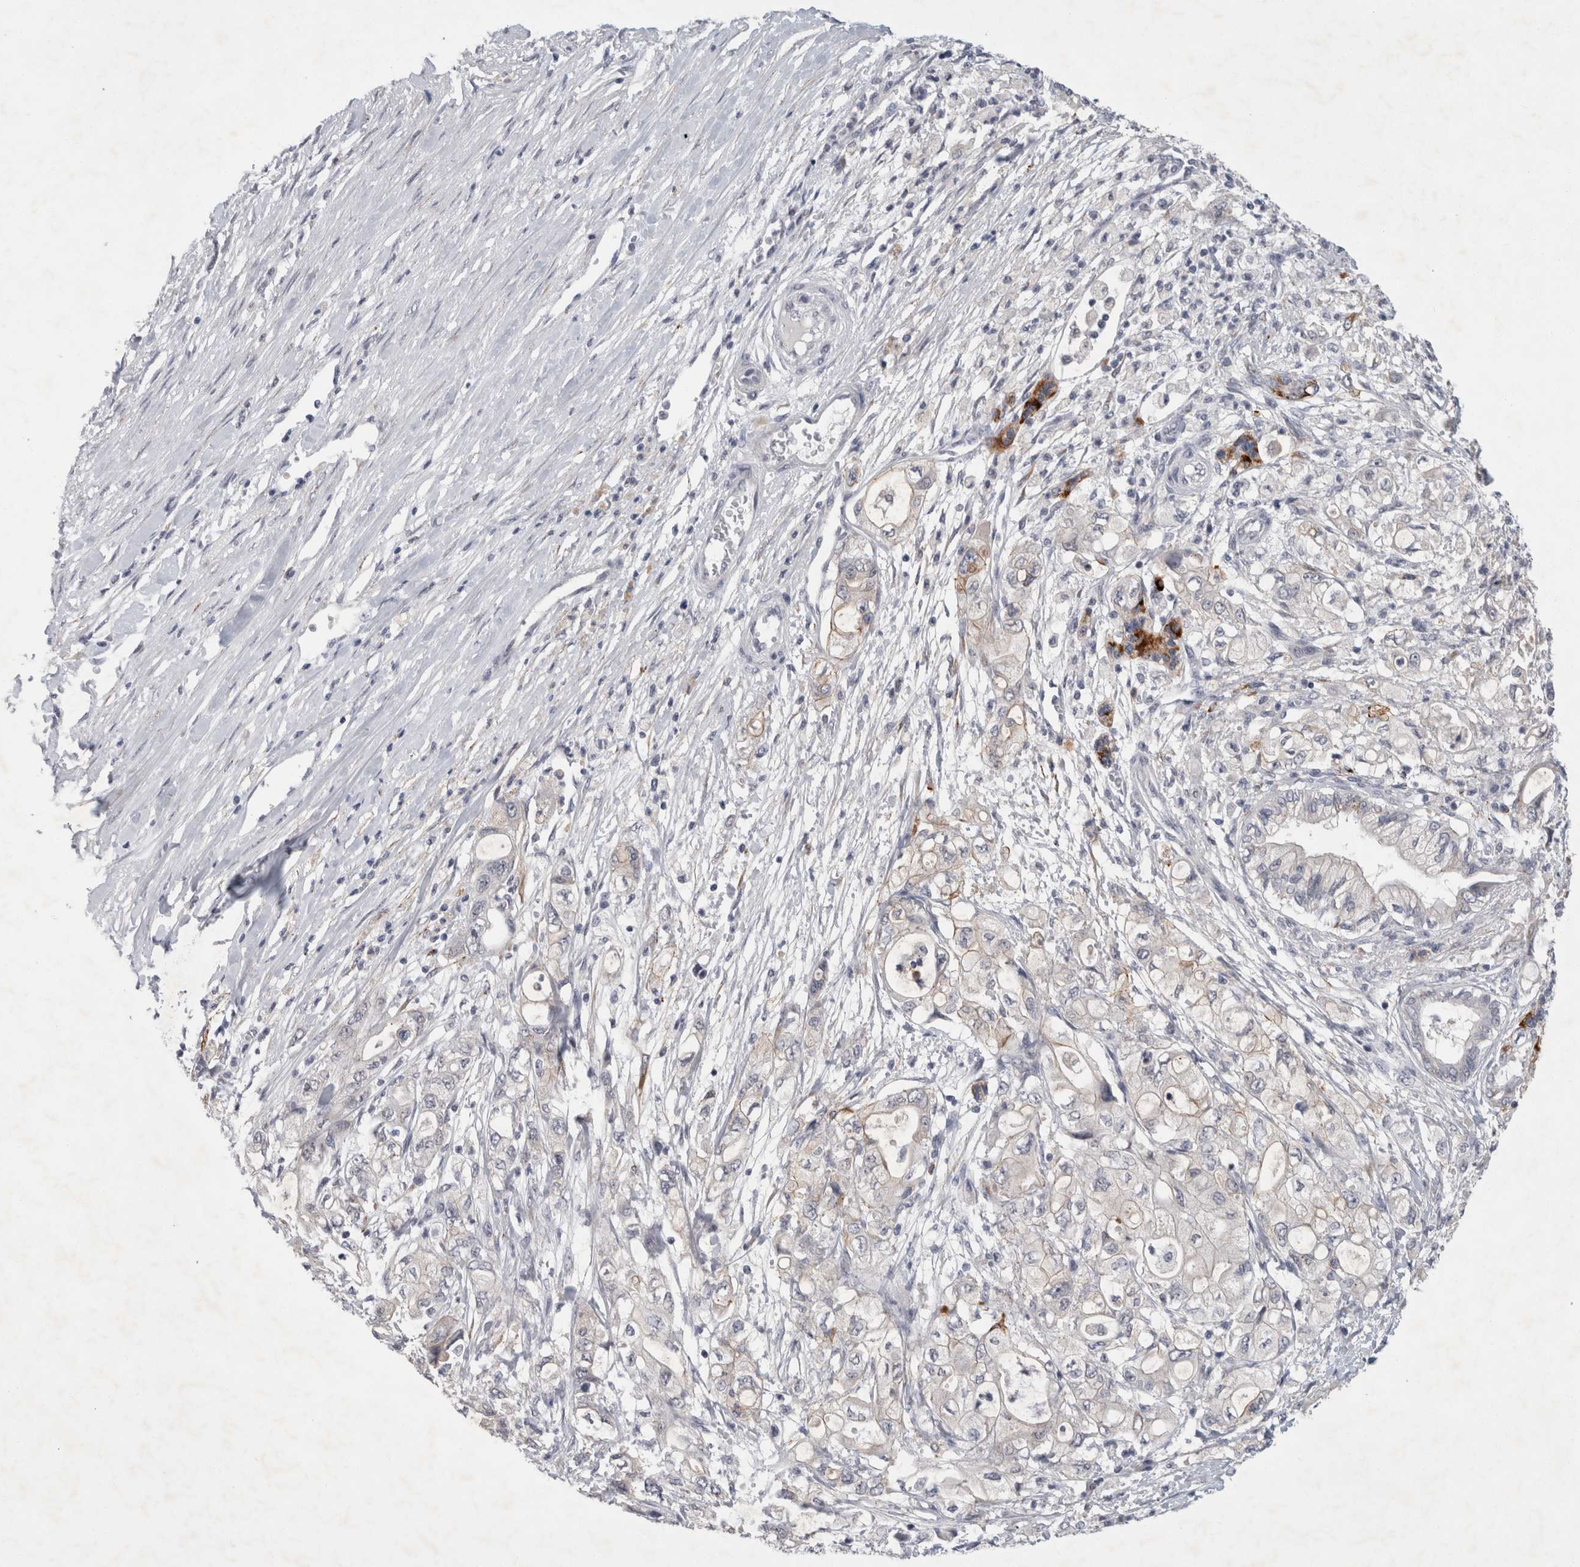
{"staining": {"intensity": "negative", "quantity": "none", "location": "none"}, "tissue": "pancreatic cancer", "cell_type": "Tumor cells", "image_type": "cancer", "snomed": [{"axis": "morphology", "description": "Adenocarcinoma, NOS"}, {"axis": "topography", "description": "Pancreas"}], "caption": "Immunohistochemistry (IHC) histopathology image of human pancreatic cancer stained for a protein (brown), which displays no positivity in tumor cells. (Stains: DAB (3,3'-diaminobenzidine) IHC with hematoxylin counter stain, Microscopy: brightfield microscopy at high magnification).", "gene": "NIPA1", "patient": {"sex": "male", "age": 79}}